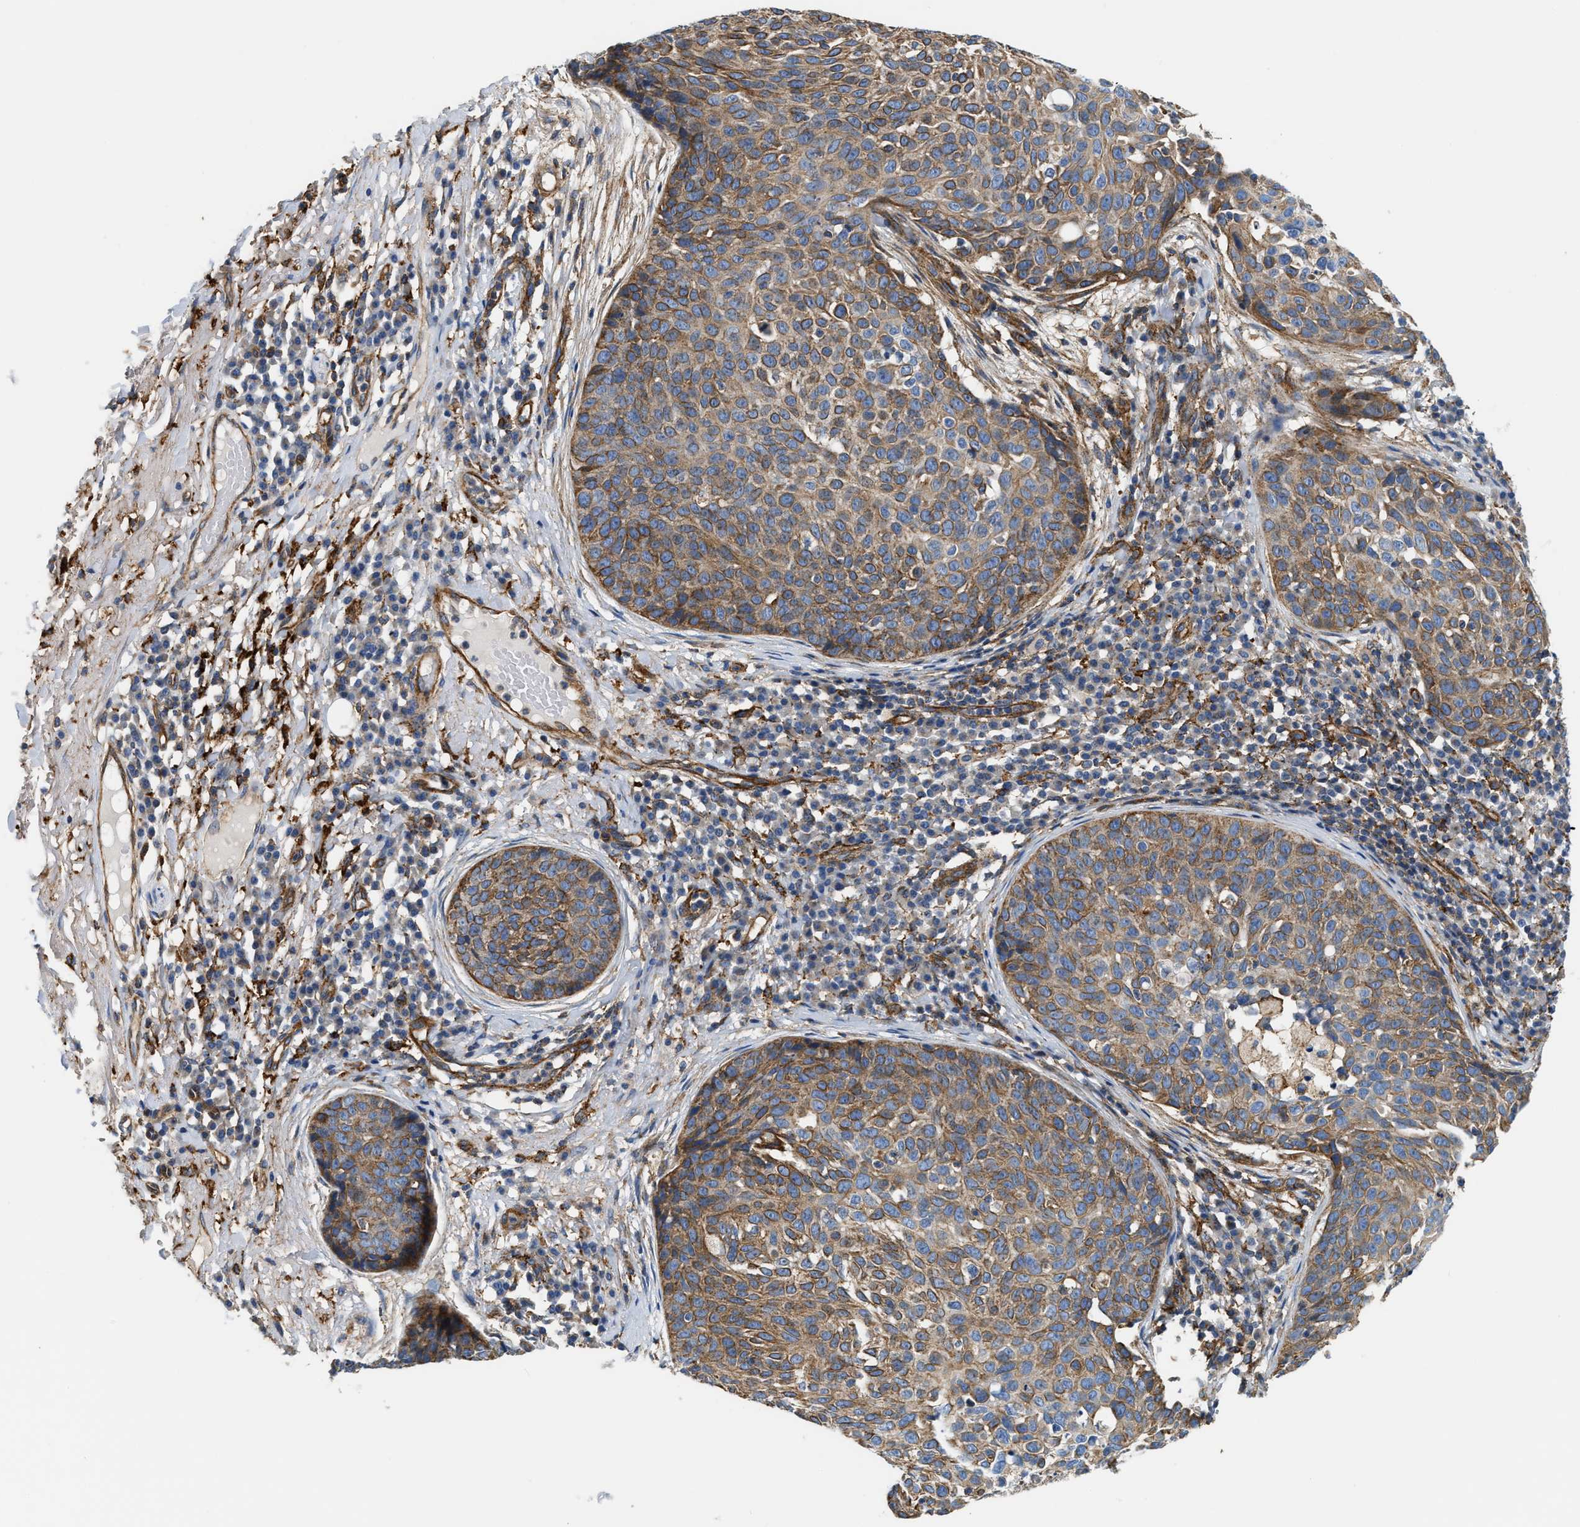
{"staining": {"intensity": "moderate", "quantity": ">75%", "location": "cytoplasmic/membranous"}, "tissue": "skin cancer", "cell_type": "Tumor cells", "image_type": "cancer", "snomed": [{"axis": "morphology", "description": "Squamous cell carcinoma in situ, NOS"}, {"axis": "morphology", "description": "Squamous cell carcinoma, NOS"}, {"axis": "topography", "description": "Skin"}], "caption": "A histopathology image of skin cancer (squamous cell carcinoma) stained for a protein demonstrates moderate cytoplasmic/membranous brown staining in tumor cells.", "gene": "NSUN7", "patient": {"sex": "male", "age": 93}}